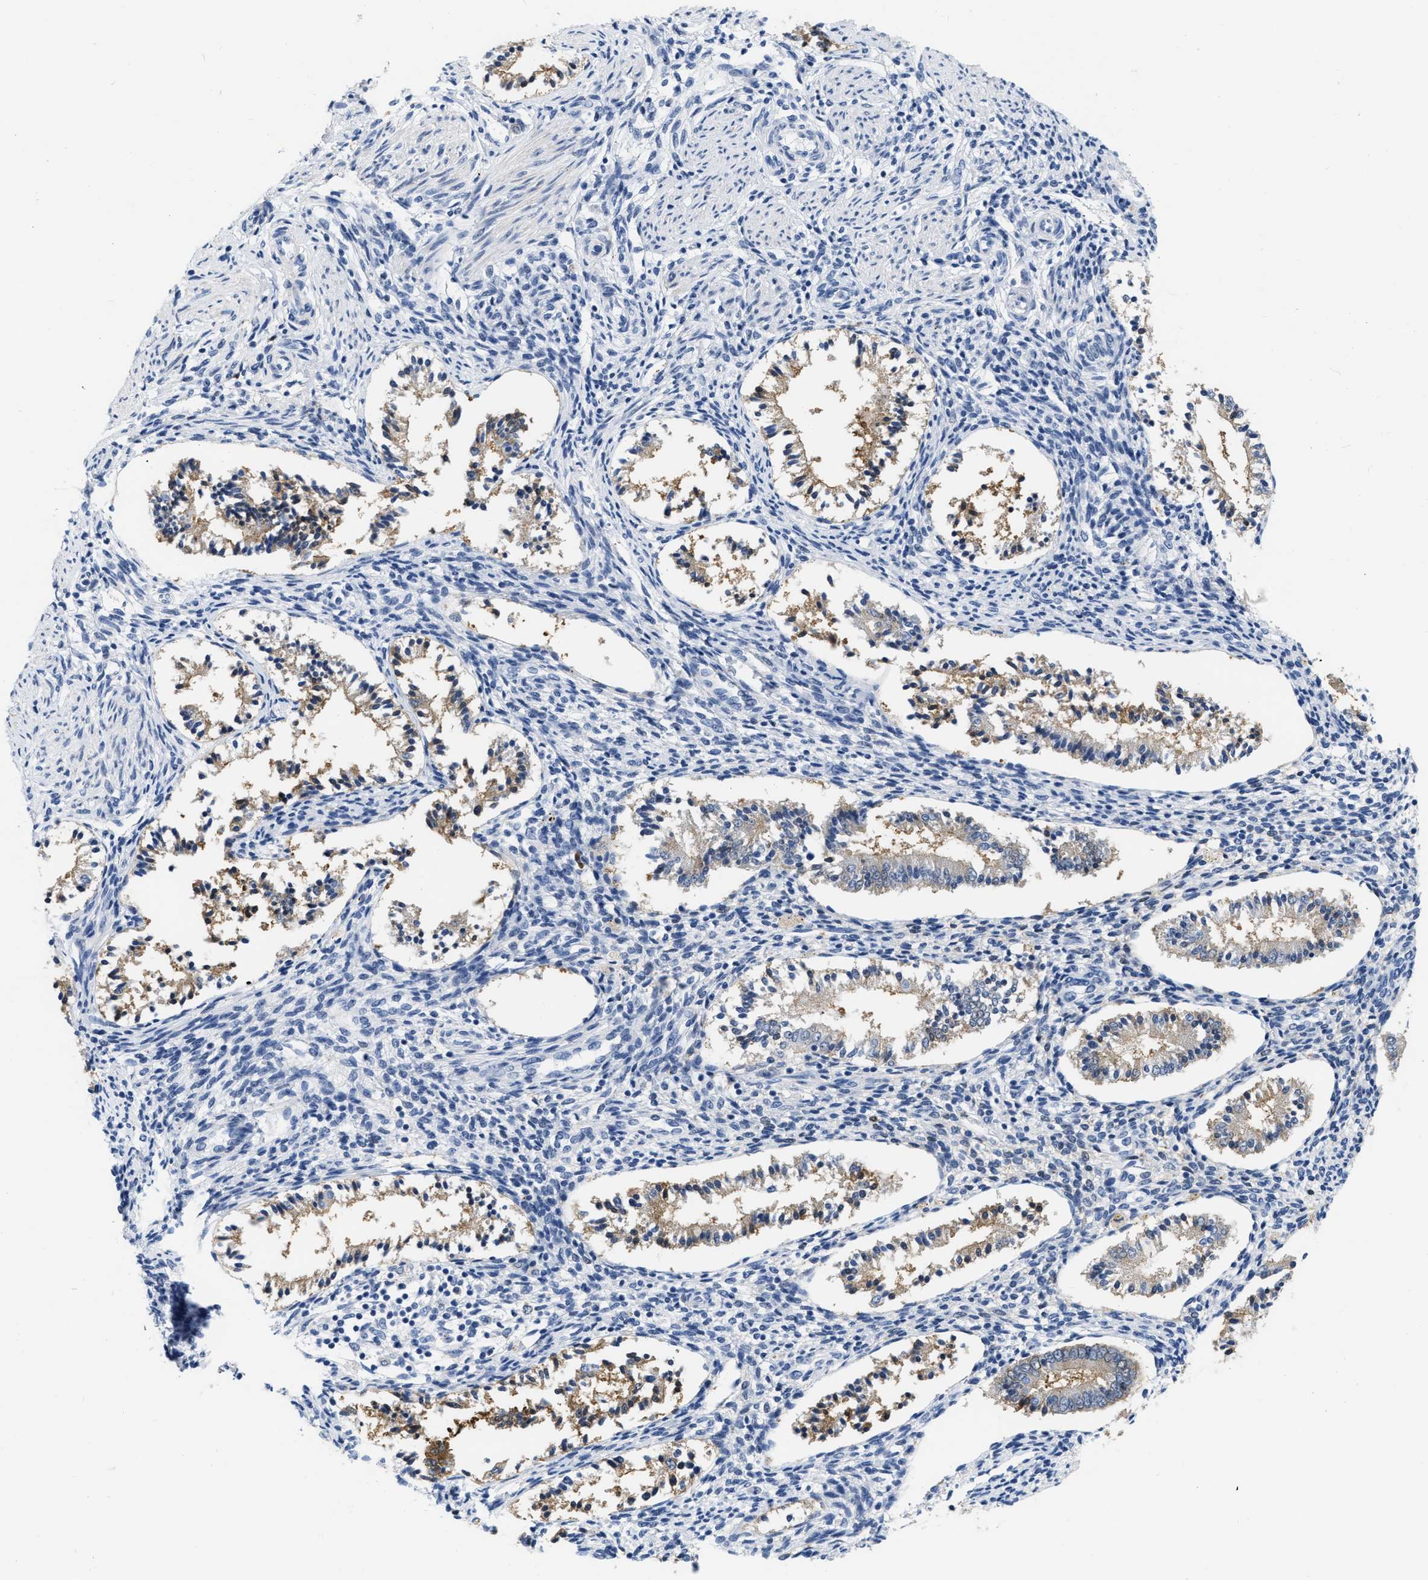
{"staining": {"intensity": "negative", "quantity": "none", "location": "none"}, "tissue": "endometrium", "cell_type": "Cells in endometrial stroma", "image_type": "normal", "snomed": [{"axis": "morphology", "description": "Normal tissue, NOS"}, {"axis": "topography", "description": "Endometrium"}], "caption": "High power microscopy image of an immunohistochemistry histopathology image of unremarkable endometrium, revealing no significant expression in cells in endometrial stroma. The staining is performed using DAB (3,3'-diaminobenzidine) brown chromogen with nuclei counter-stained in using hematoxylin.", "gene": "CRYM", "patient": {"sex": "female", "age": 42}}